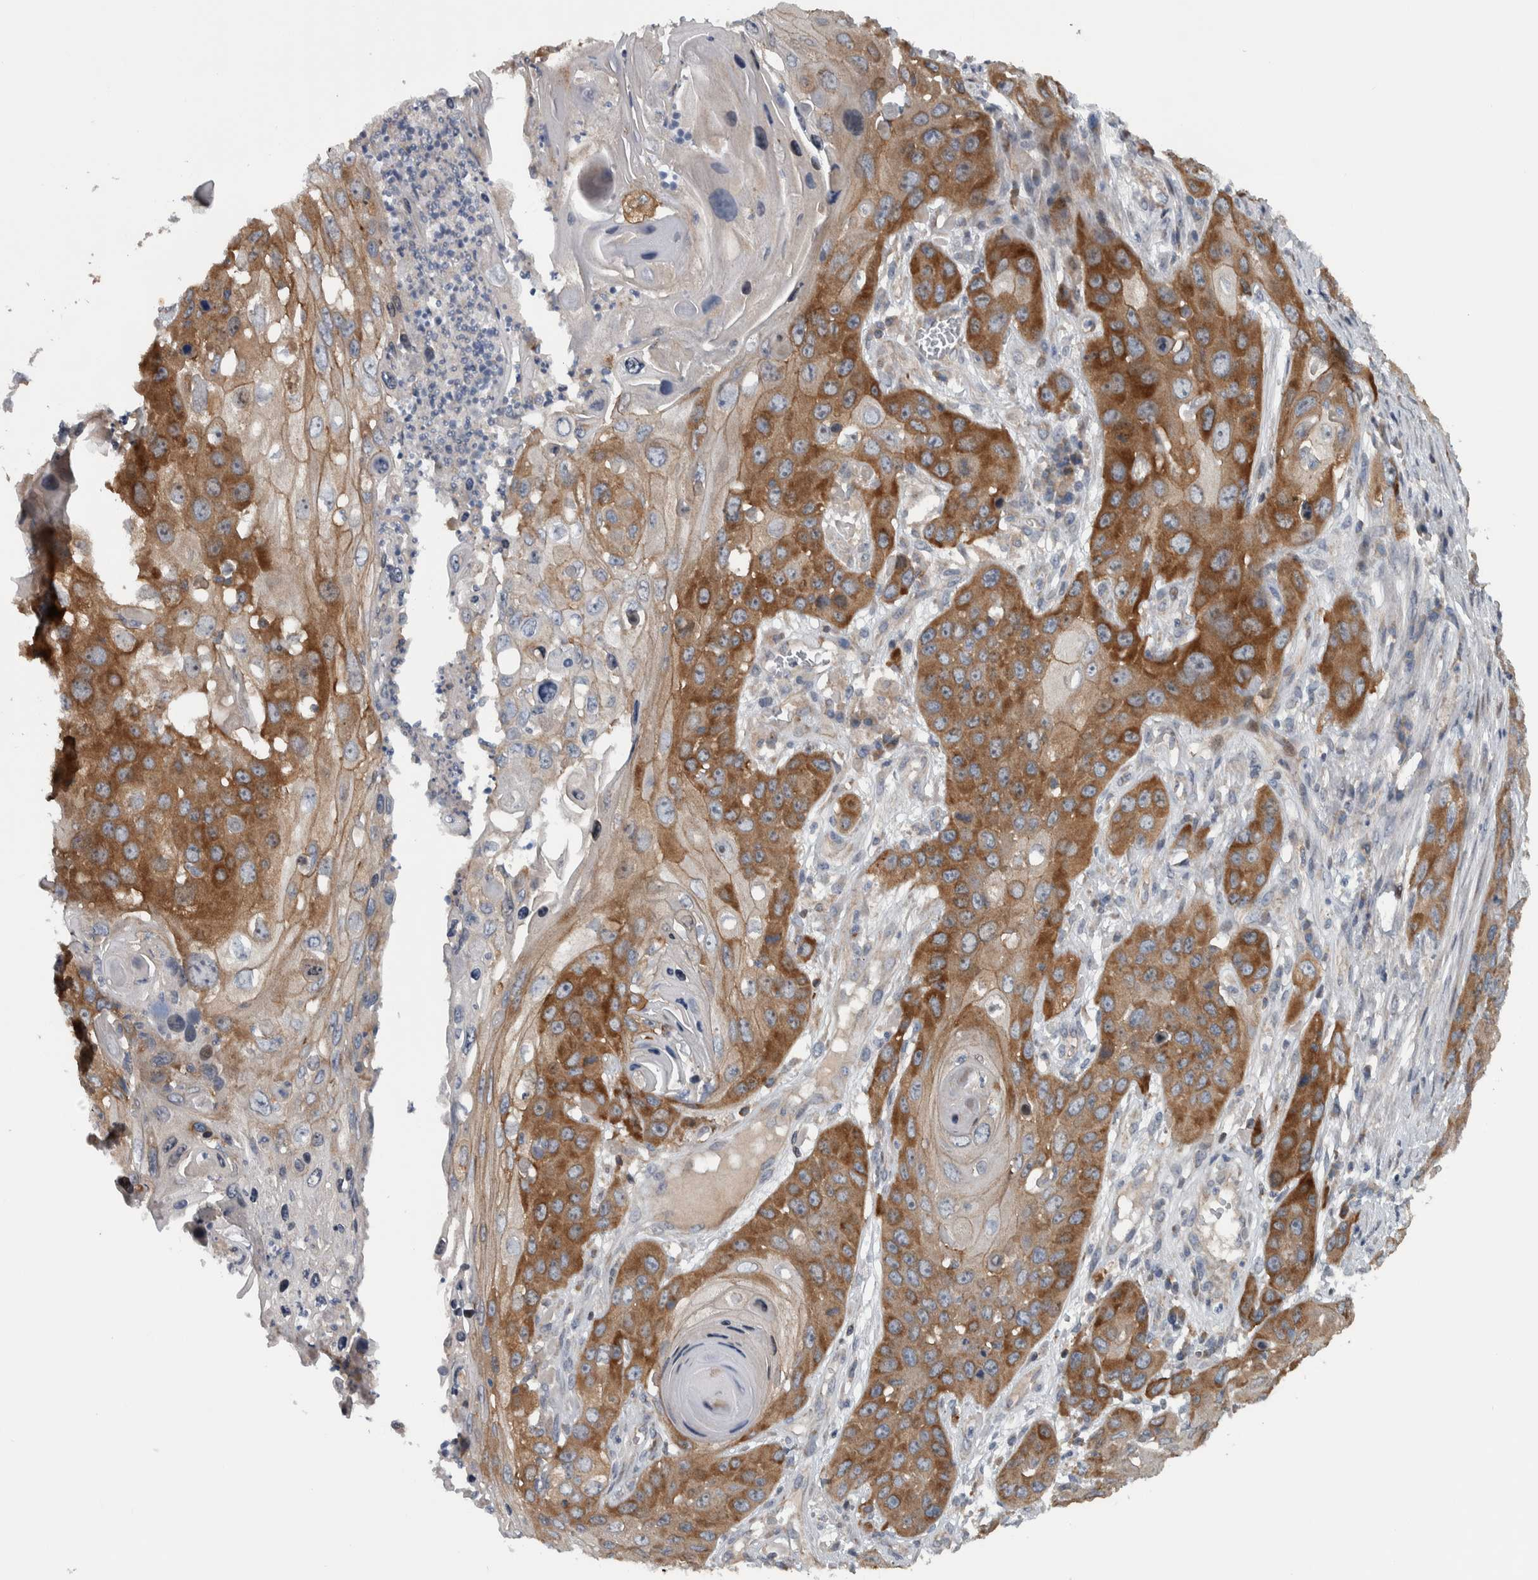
{"staining": {"intensity": "strong", "quantity": ">75%", "location": "cytoplasmic/membranous"}, "tissue": "skin cancer", "cell_type": "Tumor cells", "image_type": "cancer", "snomed": [{"axis": "morphology", "description": "Squamous cell carcinoma, NOS"}, {"axis": "topography", "description": "Skin"}], "caption": "A histopathology image of squamous cell carcinoma (skin) stained for a protein demonstrates strong cytoplasmic/membranous brown staining in tumor cells.", "gene": "BAIAP2L1", "patient": {"sex": "male", "age": 55}}